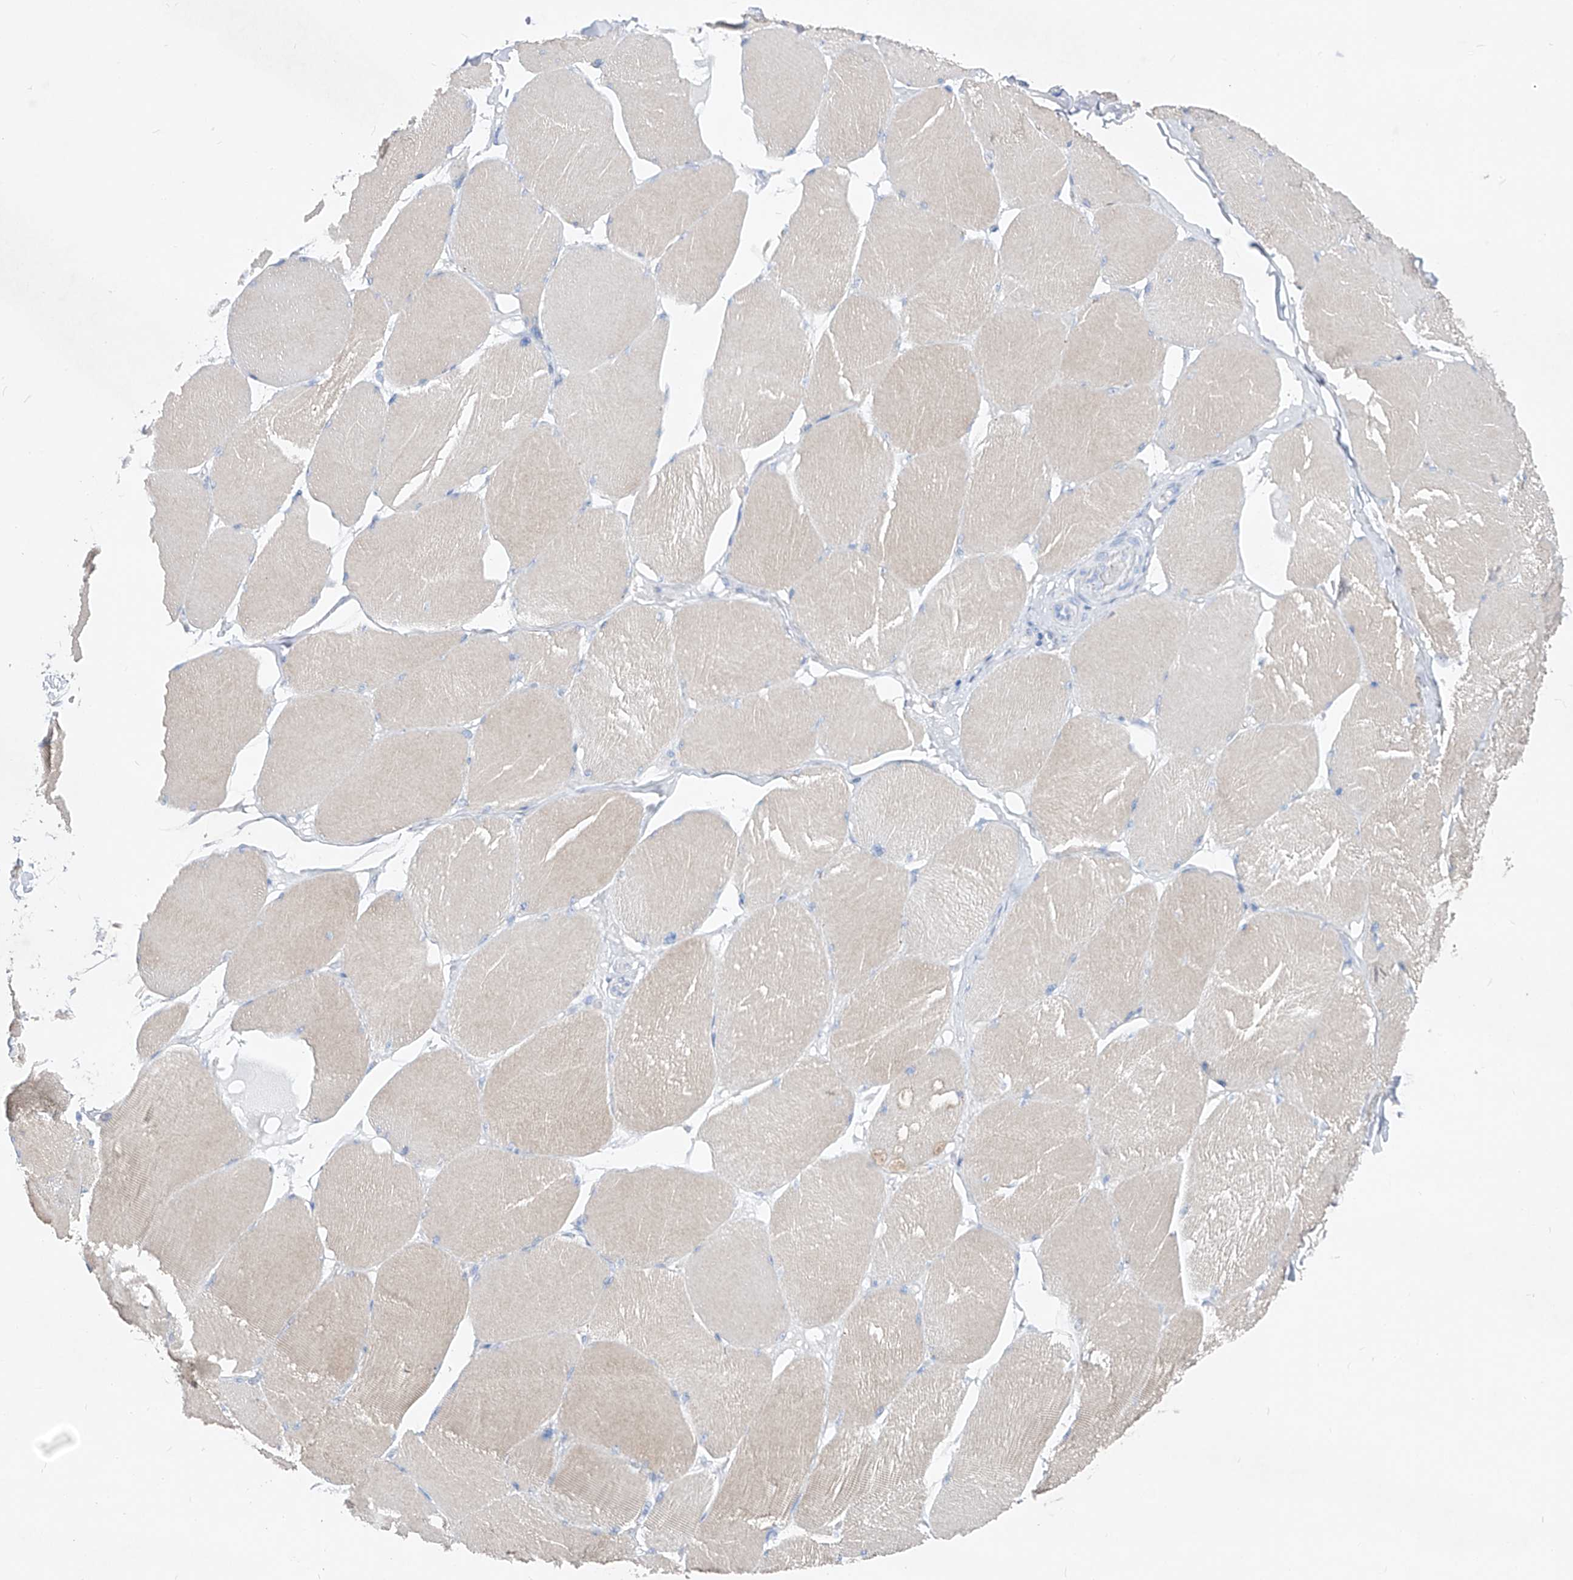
{"staining": {"intensity": "negative", "quantity": "none", "location": "none"}, "tissue": "skeletal muscle", "cell_type": "Myocytes", "image_type": "normal", "snomed": [{"axis": "morphology", "description": "Normal tissue, NOS"}, {"axis": "topography", "description": "Skin"}, {"axis": "topography", "description": "Skeletal muscle"}], "caption": "IHC micrograph of normal skeletal muscle stained for a protein (brown), which exhibits no positivity in myocytes. (DAB IHC visualized using brightfield microscopy, high magnification).", "gene": "FRS3", "patient": {"sex": "male", "age": 83}}